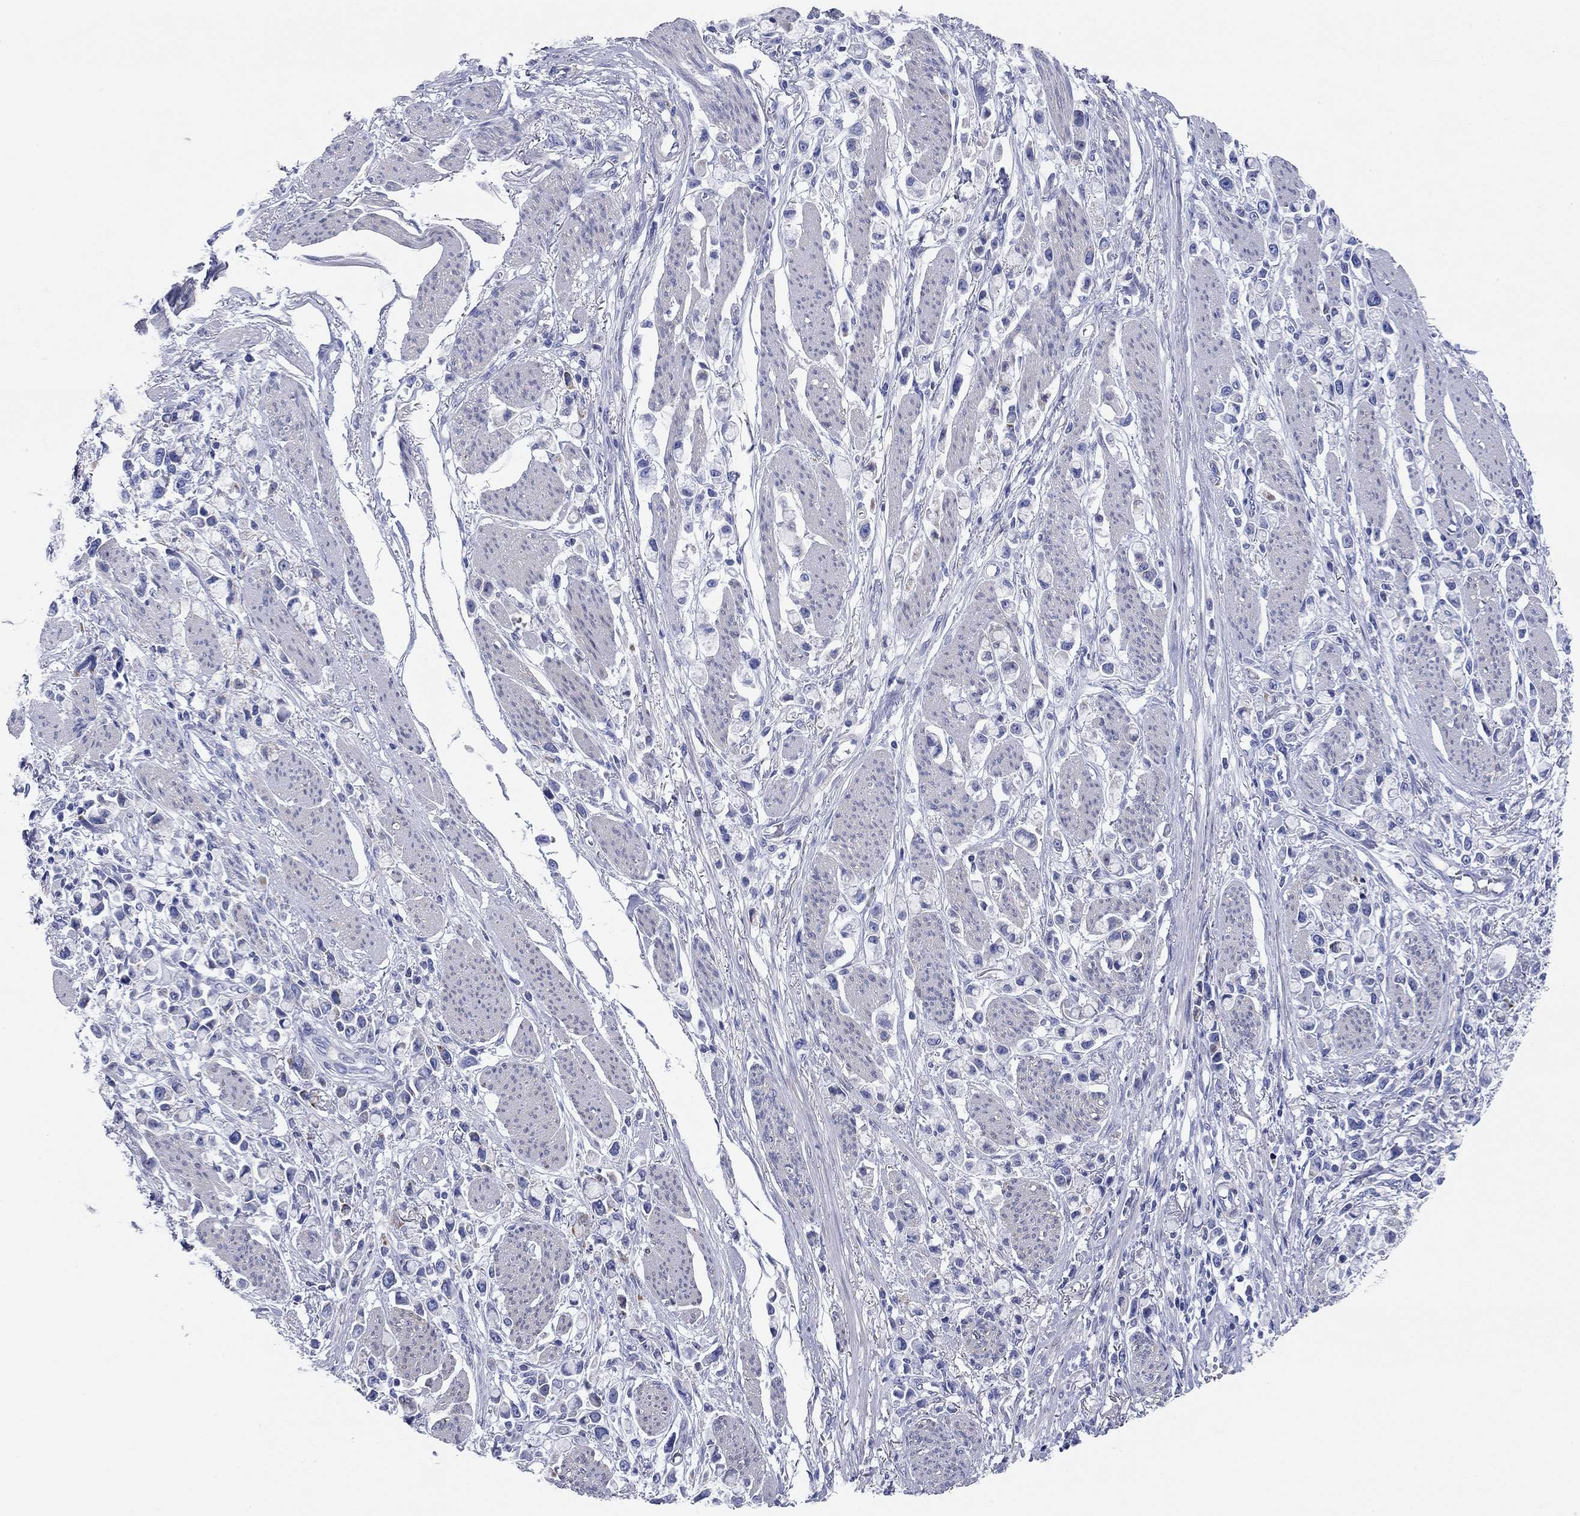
{"staining": {"intensity": "negative", "quantity": "none", "location": "none"}, "tissue": "stomach cancer", "cell_type": "Tumor cells", "image_type": "cancer", "snomed": [{"axis": "morphology", "description": "Adenocarcinoma, NOS"}, {"axis": "topography", "description": "Stomach"}], "caption": "Immunohistochemistry (IHC) photomicrograph of adenocarcinoma (stomach) stained for a protein (brown), which demonstrates no staining in tumor cells.", "gene": "CHI3L2", "patient": {"sex": "female", "age": 81}}